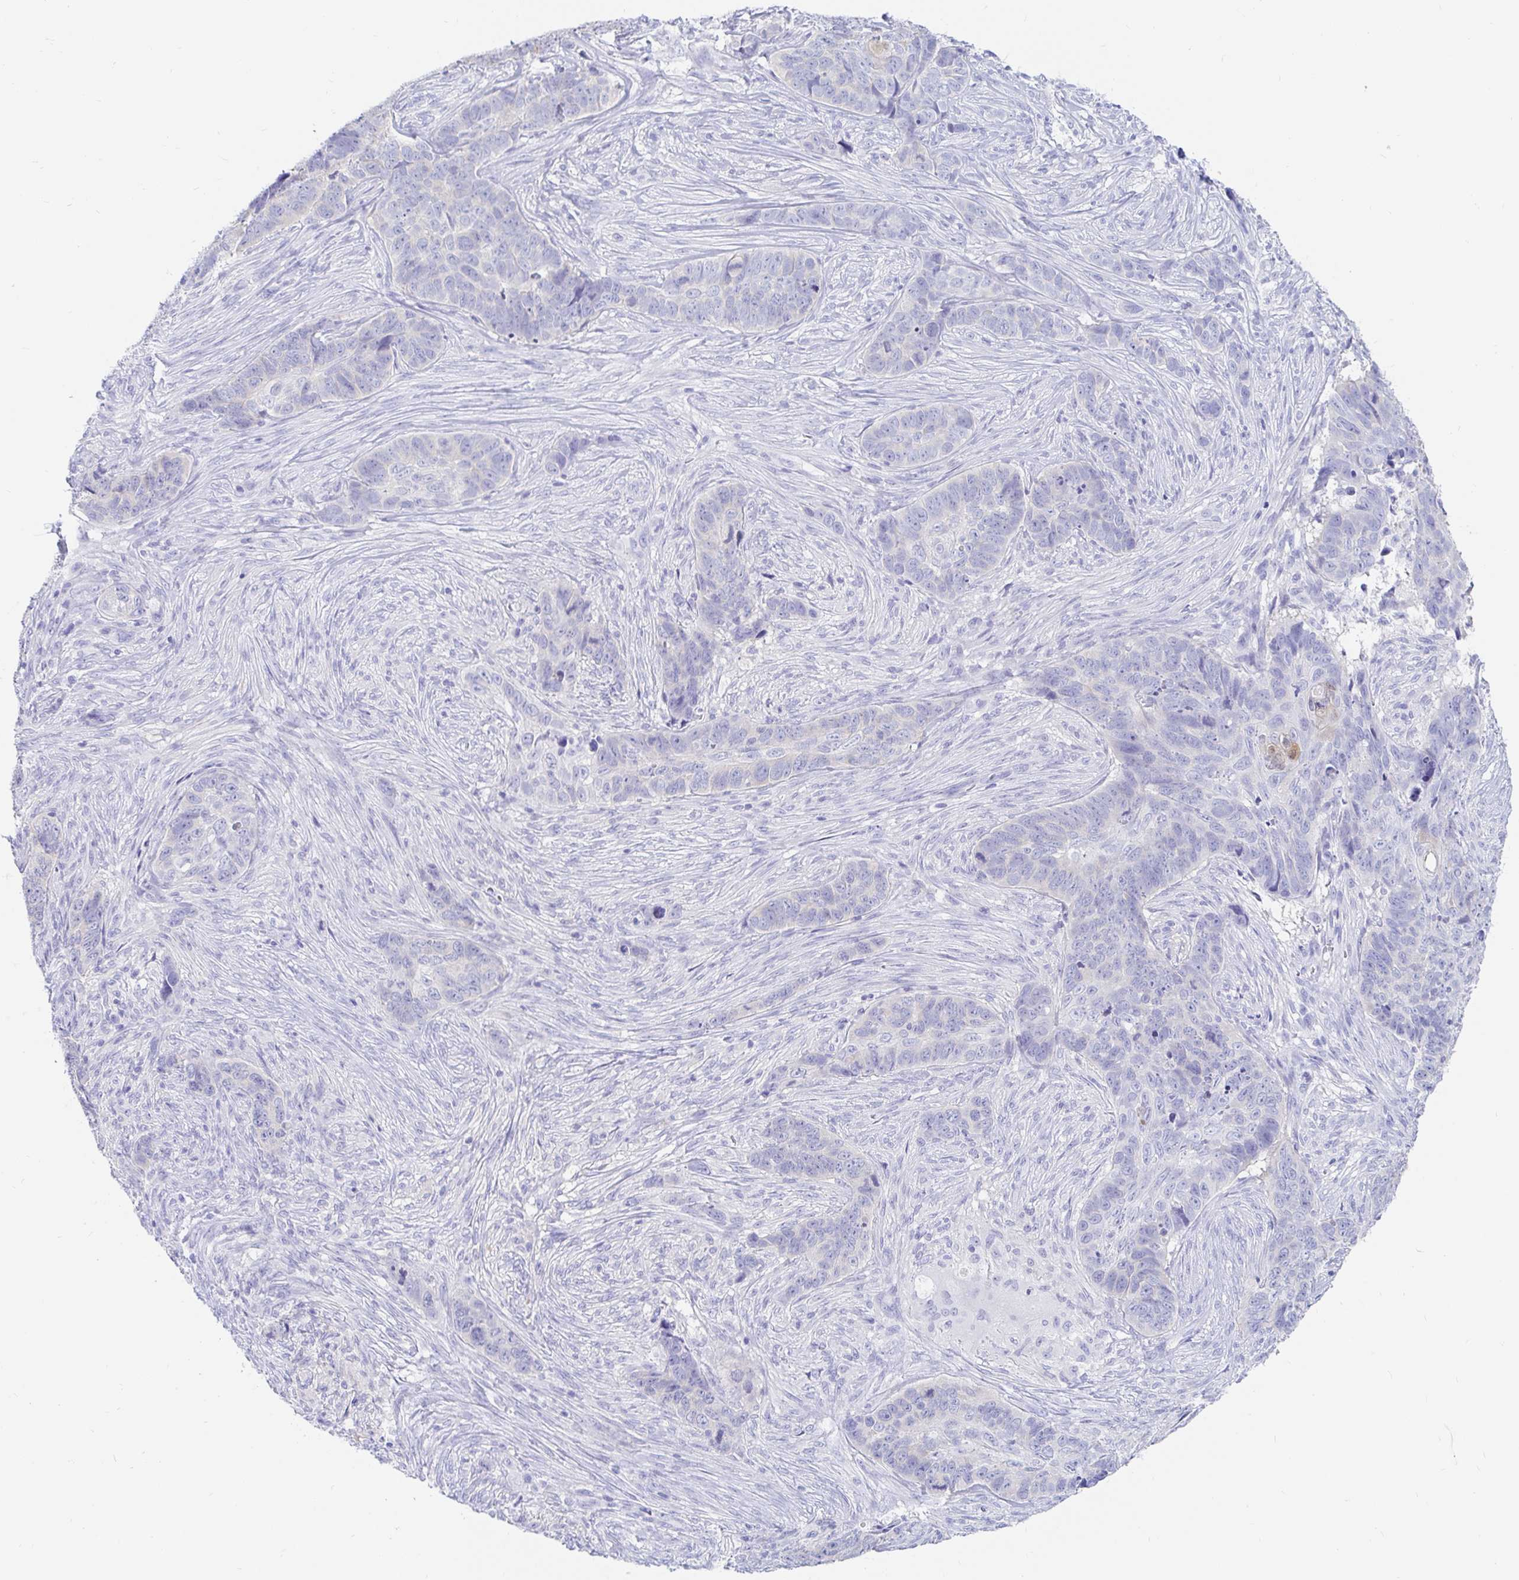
{"staining": {"intensity": "negative", "quantity": "none", "location": "none"}, "tissue": "skin cancer", "cell_type": "Tumor cells", "image_type": "cancer", "snomed": [{"axis": "morphology", "description": "Basal cell carcinoma"}, {"axis": "topography", "description": "Skin"}], "caption": "Immunohistochemistry of skin cancer (basal cell carcinoma) shows no staining in tumor cells.", "gene": "PPP1R1B", "patient": {"sex": "female", "age": 82}}